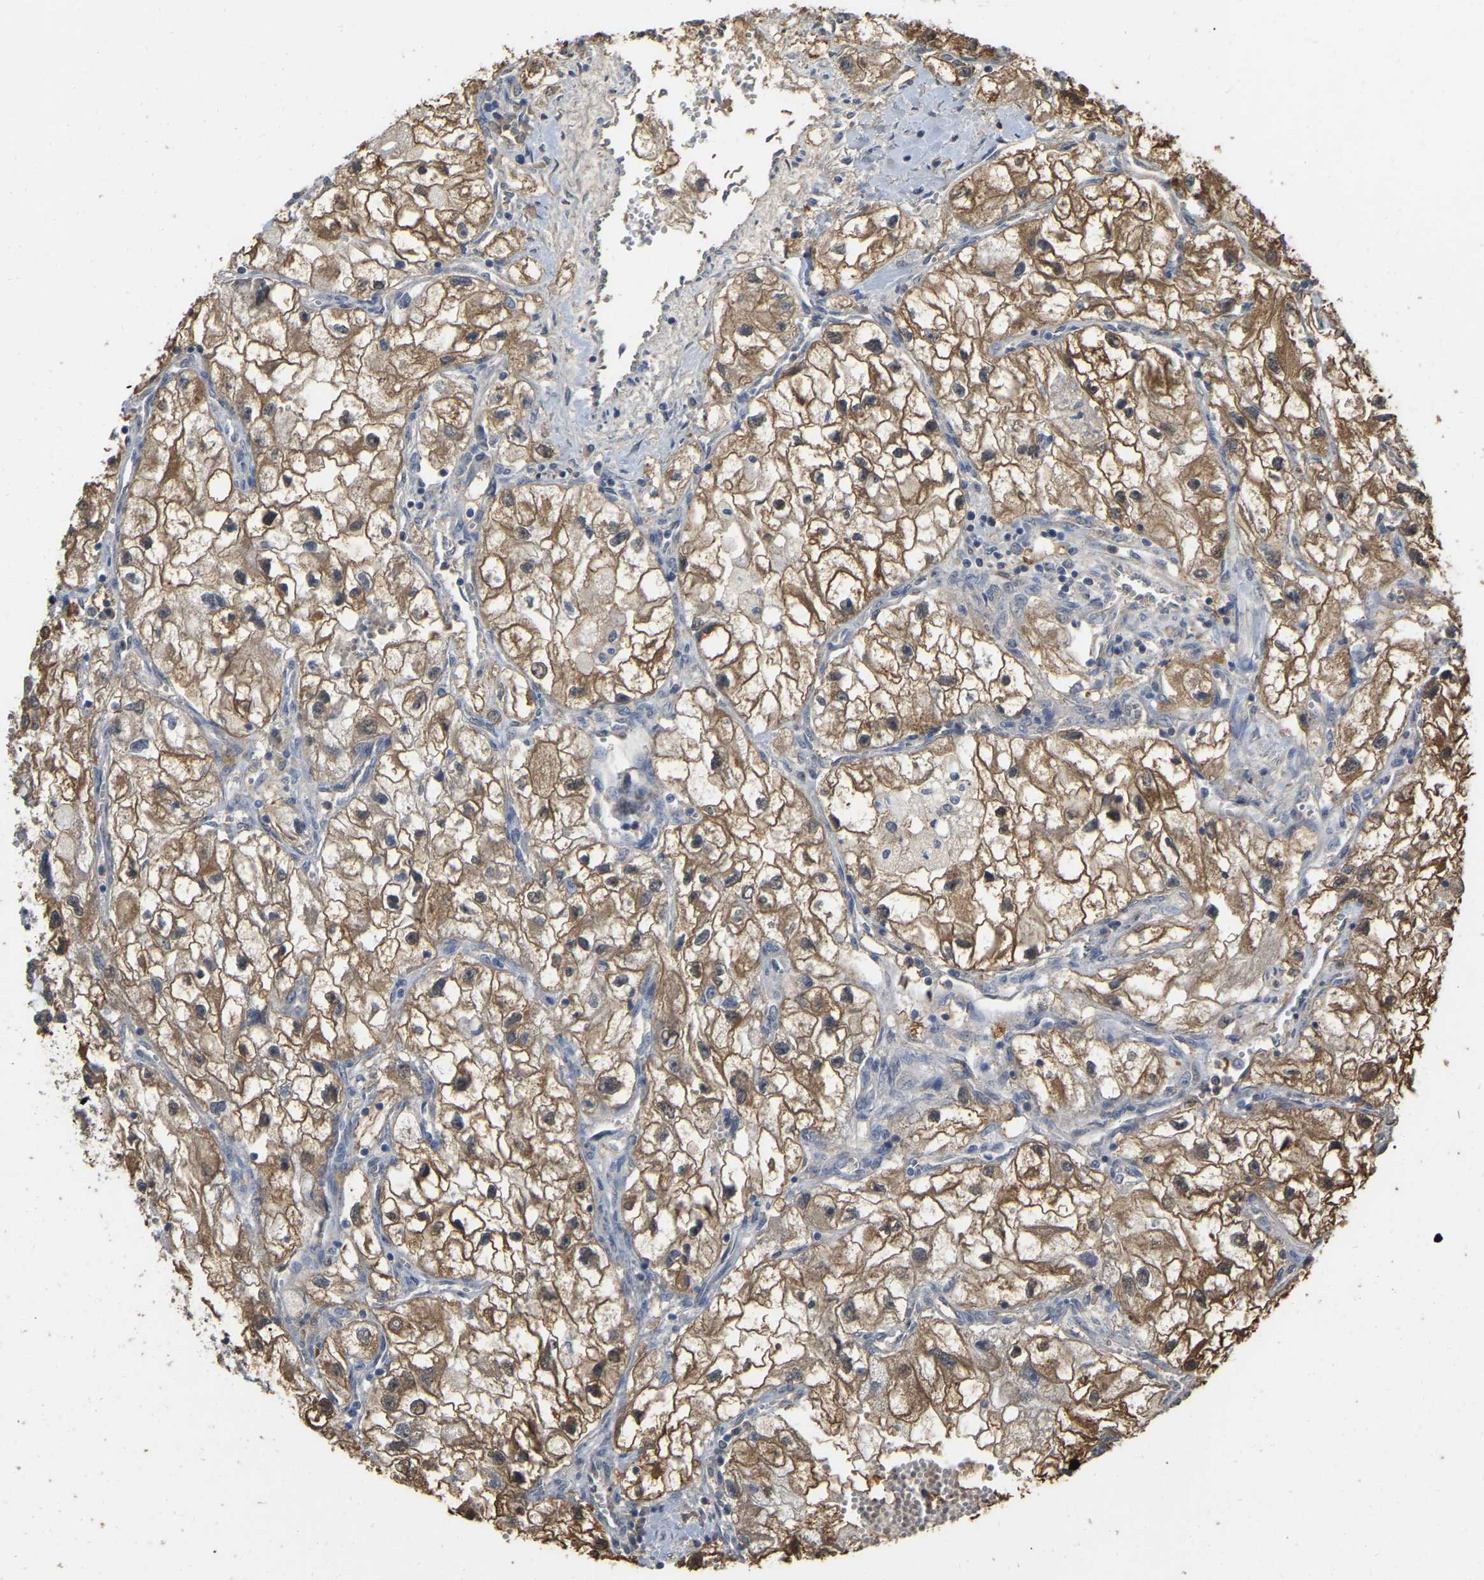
{"staining": {"intensity": "moderate", "quantity": ">75%", "location": "cytoplasmic/membranous"}, "tissue": "renal cancer", "cell_type": "Tumor cells", "image_type": "cancer", "snomed": [{"axis": "morphology", "description": "Adenocarcinoma, NOS"}, {"axis": "topography", "description": "Kidney"}], "caption": "Renal adenocarcinoma stained for a protein reveals moderate cytoplasmic/membranous positivity in tumor cells. The protein is stained brown, and the nuclei are stained in blue (DAB (3,3'-diaminobenzidine) IHC with brightfield microscopy, high magnification).", "gene": "FAM219A", "patient": {"sex": "female", "age": 70}}